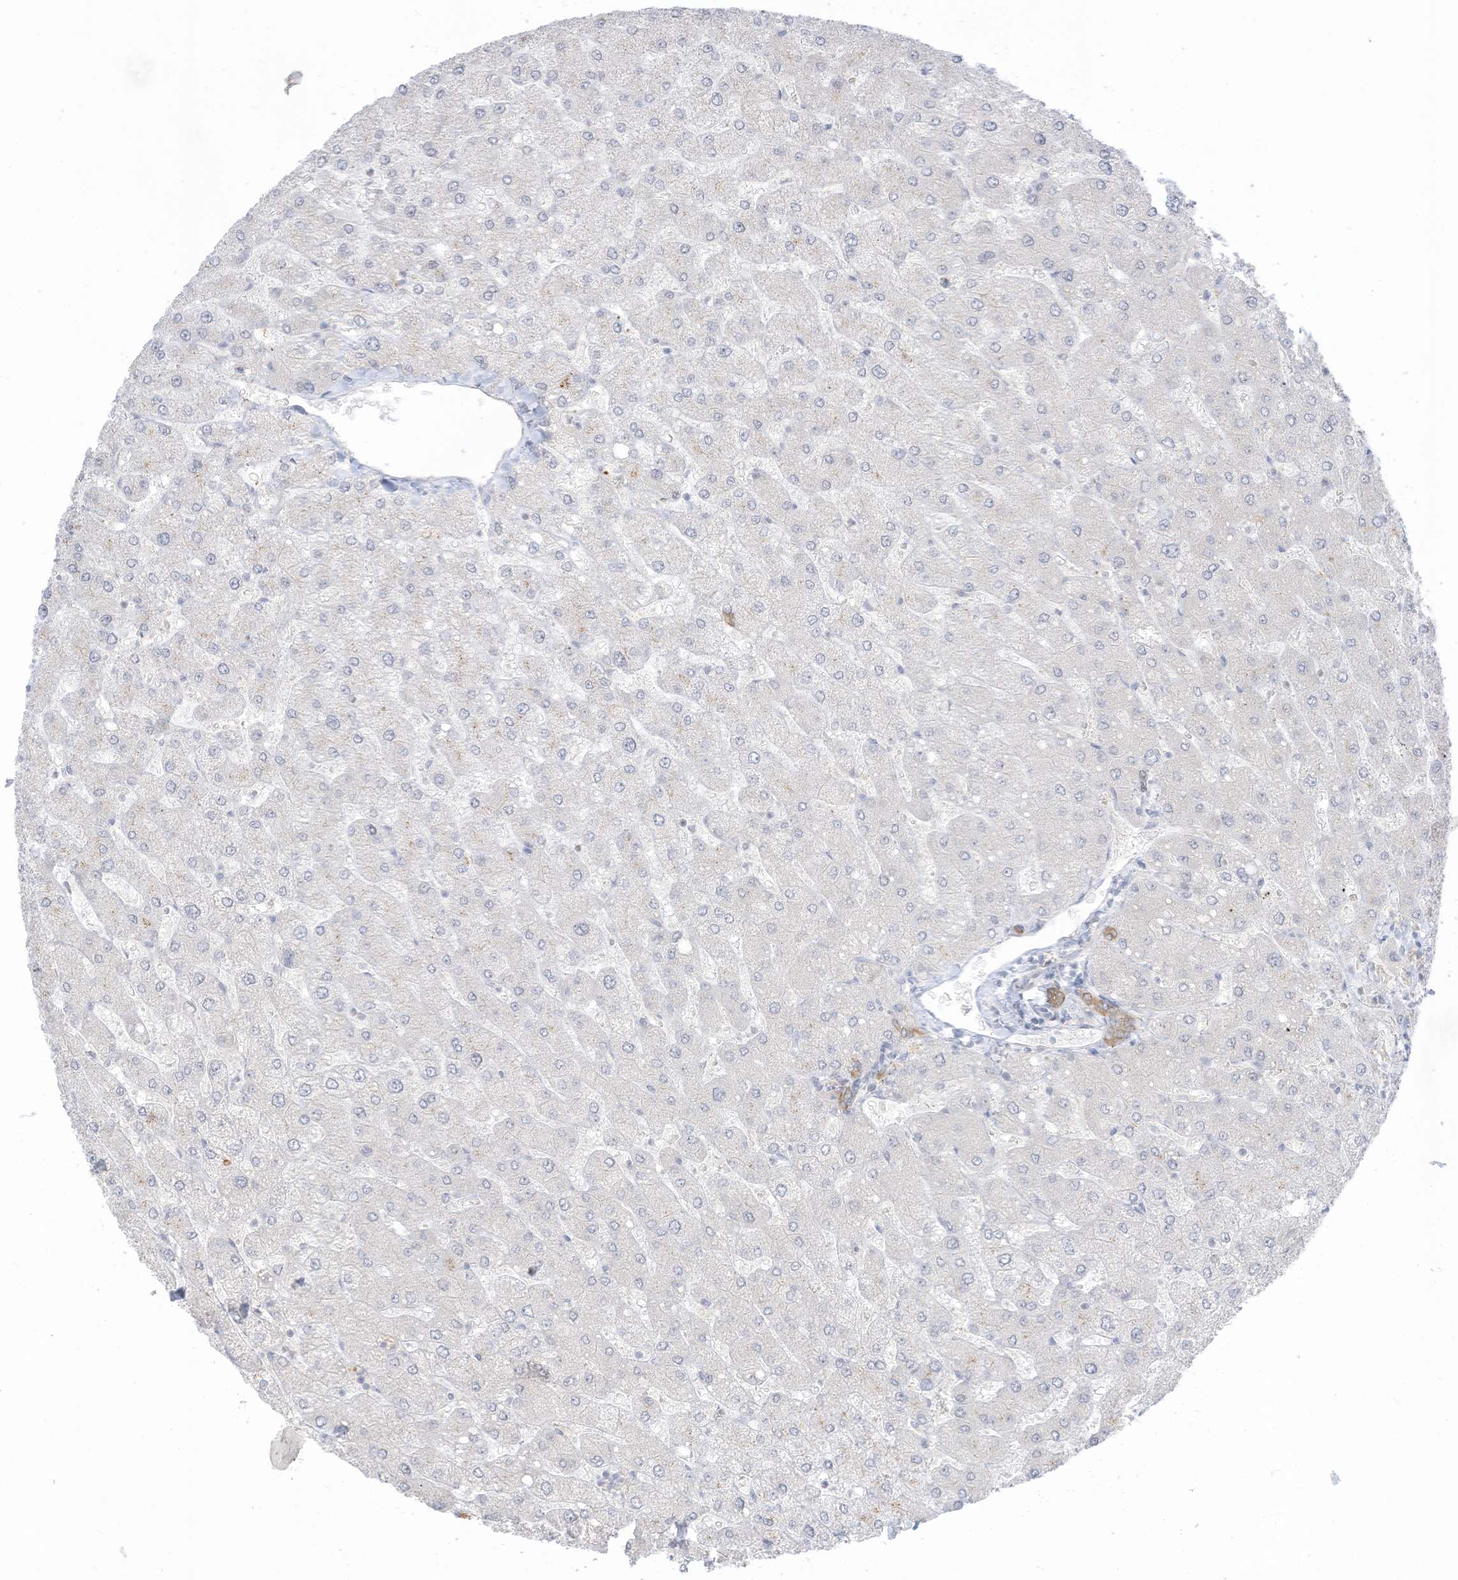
{"staining": {"intensity": "moderate", "quantity": ">75%", "location": "cytoplasmic/membranous"}, "tissue": "liver", "cell_type": "Cholangiocytes", "image_type": "normal", "snomed": [{"axis": "morphology", "description": "Normal tissue, NOS"}, {"axis": "topography", "description": "Liver"}], "caption": "A medium amount of moderate cytoplasmic/membranous expression is identified in about >75% of cholangiocytes in normal liver. Using DAB (brown) and hematoxylin (blue) stains, captured at high magnification using brightfield microscopy.", "gene": "ASPRV1", "patient": {"sex": "male", "age": 55}}